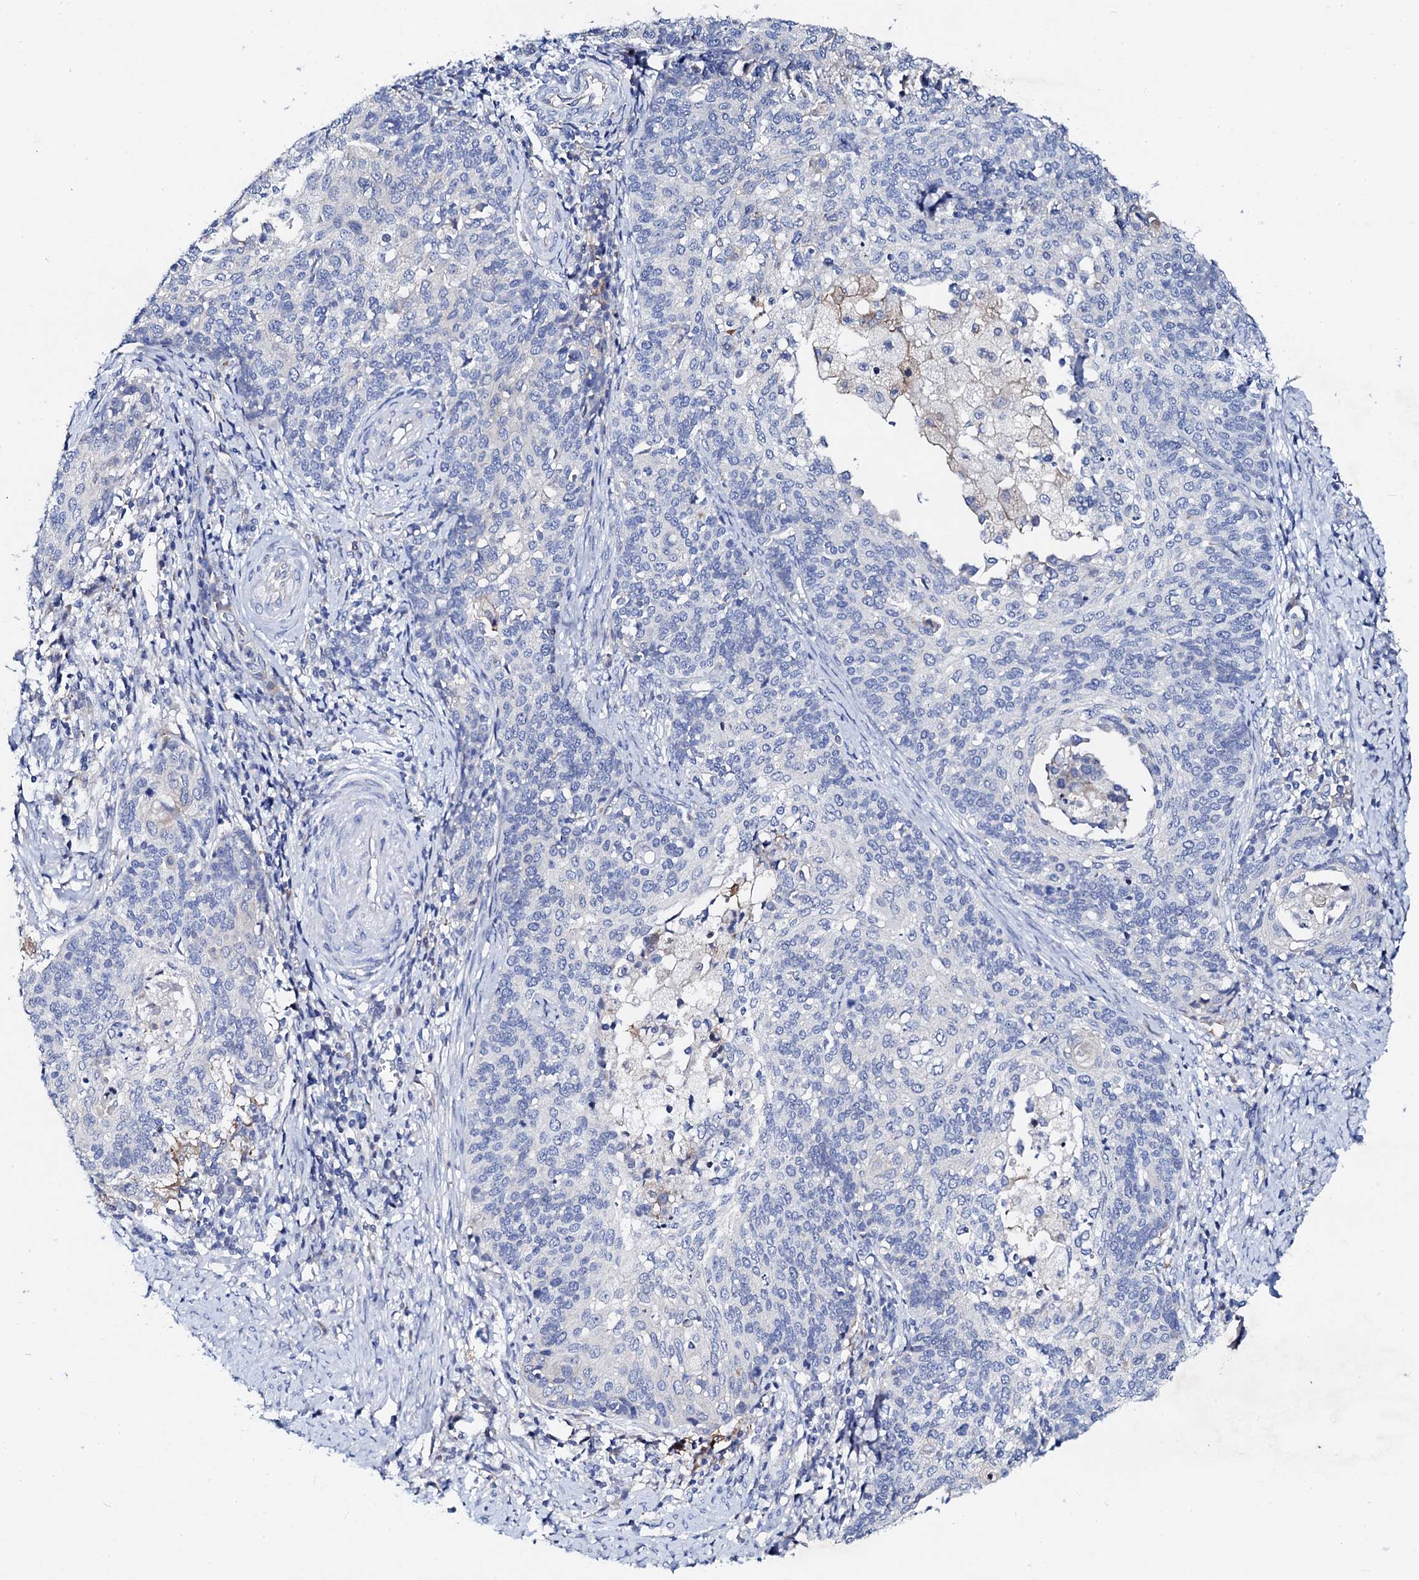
{"staining": {"intensity": "negative", "quantity": "none", "location": "none"}, "tissue": "cervical cancer", "cell_type": "Tumor cells", "image_type": "cancer", "snomed": [{"axis": "morphology", "description": "Squamous cell carcinoma, NOS"}, {"axis": "topography", "description": "Cervix"}], "caption": "High magnification brightfield microscopy of cervical cancer (squamous cell carcinoma) stained with DAB (3,3'-diaminobenzidine) (brown) and counterstained with hematoxylin (blue): tumor cells show no significant expression. Brightfield microscopy of immunohistochemistry (IHC) stained with DAB (3,3'-diaminobenzidine) (brown) and hematoxylin (blue), captured at high magnification.", "gene": "TRDN", "patient": {"sex": "female", "age": 39}}